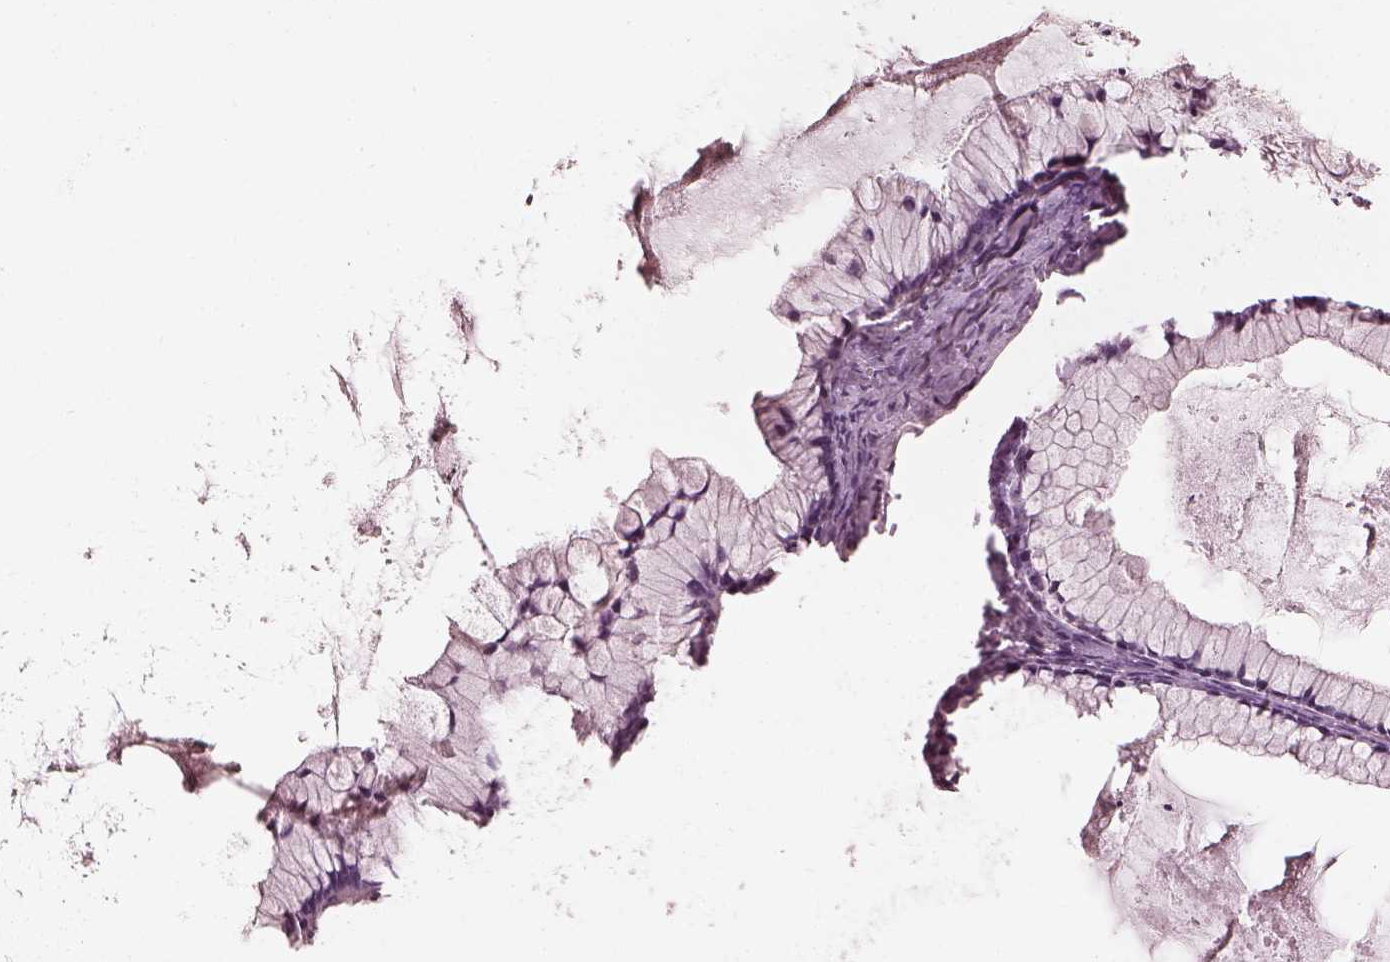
{"staining": {"intensity": "negative", "quantity": "none", "location": "none"}, "tissue": "ovarian cancer", "cell_type": "Tumor cells", "image_type": "cancer", "snomed": [{"axis": "morphology", "description": "Cystadenocarcinoma, mucinous, NOS"}, {"axis": "topography", "description": "Ovary"}], "caption": "The photomicrograph displays no significant positivity in tumor cells of ovarian cancer (mucinous cystadenocarcinoma).", "gene": "OPTC", "patient": {"sex": "female", "age": 41}}